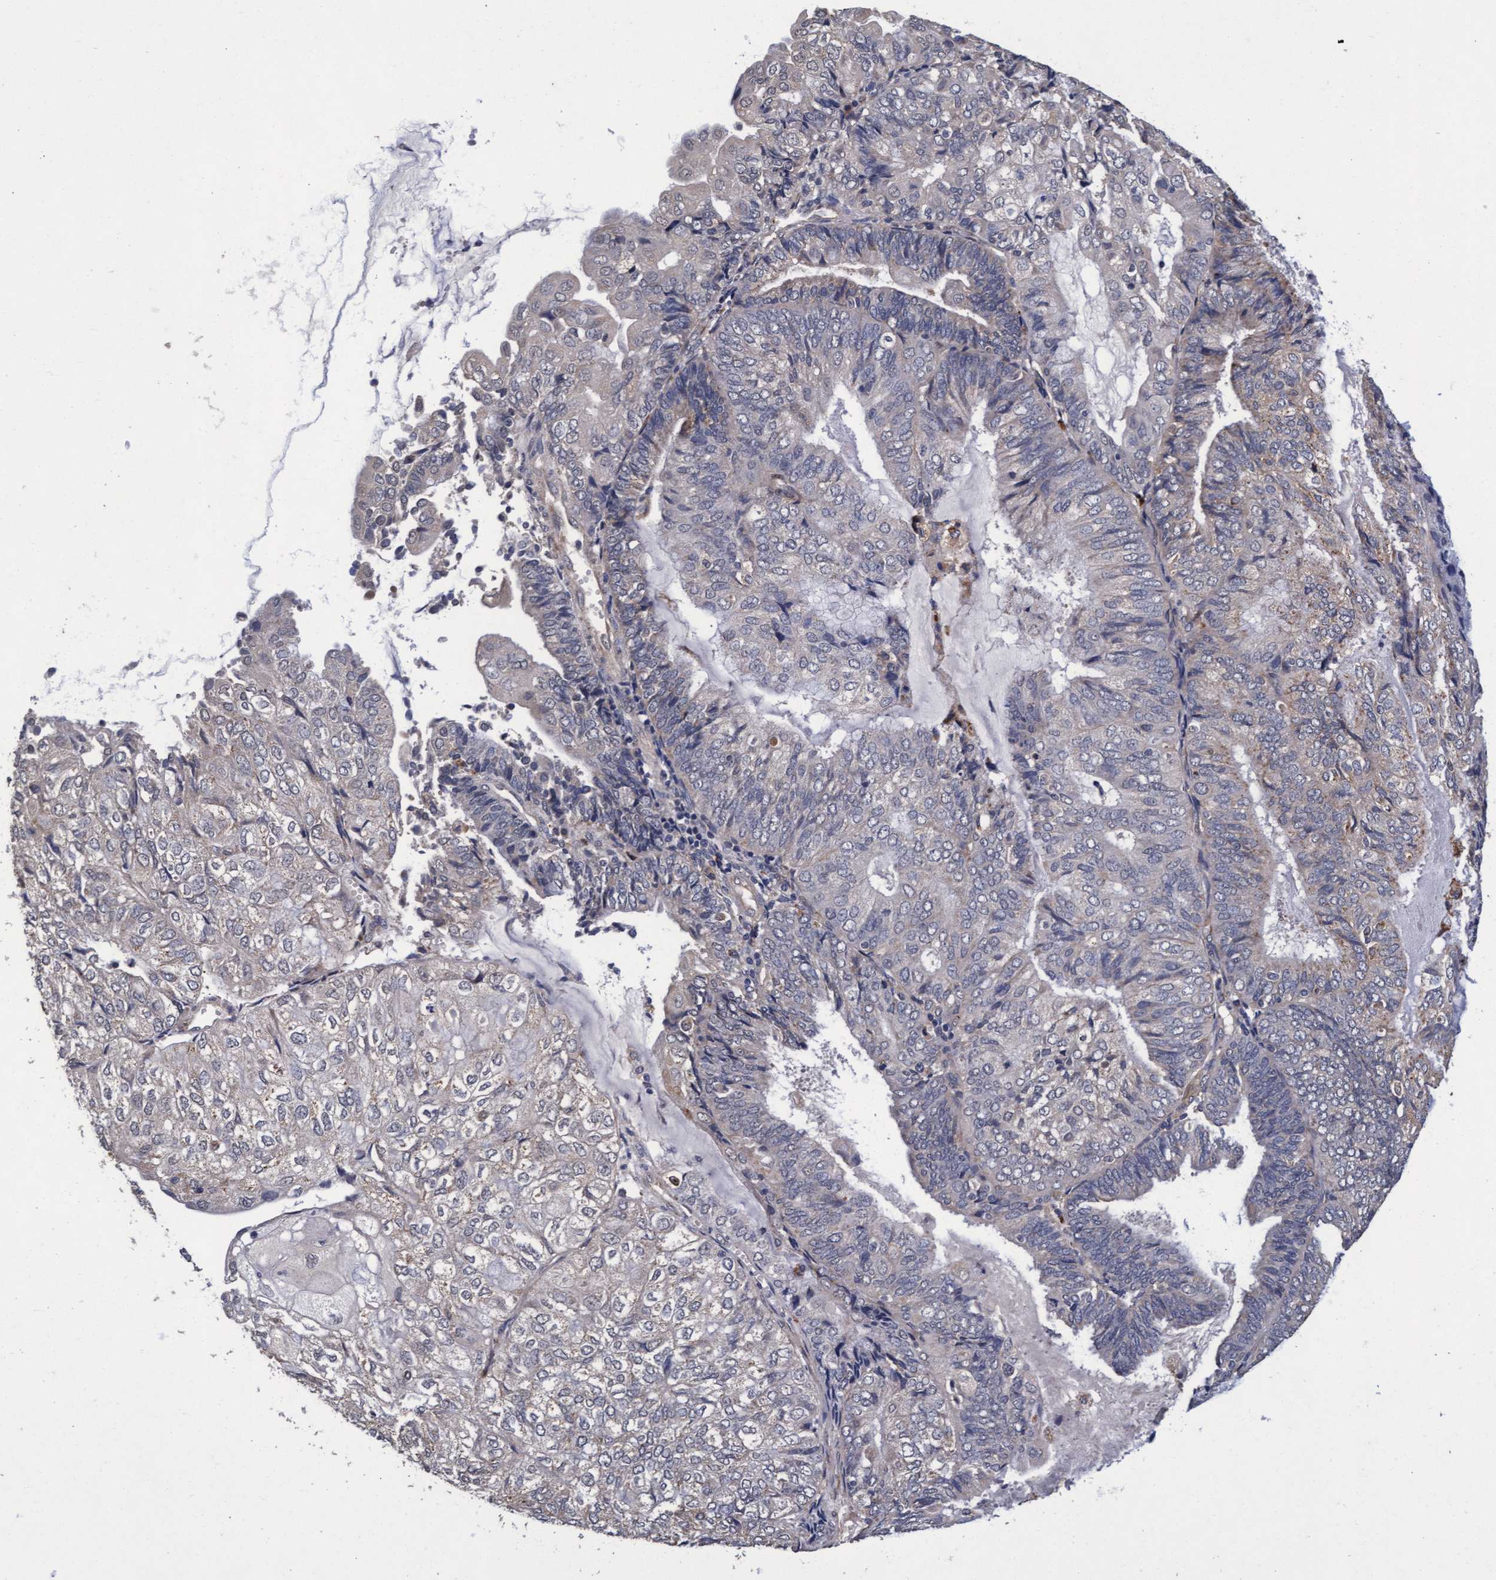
{"staining": {"intensity": "negative", "quantity": "none", "location": "none"}, "tissue": "endometrial cancer", "cell_type": "Tumor cells", "image_type": "cancer", "snomed": [{"axis": "morphology", "description": "Adenocarcinoma, NOS"}, {"axis": "topography", "description": "Endometrium"}], "caption": "Adenocarcinoma (endometrial) was stained to show a protein in brown. There is no significant staining in tumor cells.", "gene": "CPQ", "patient": {"sex": "female", "age": 81}}